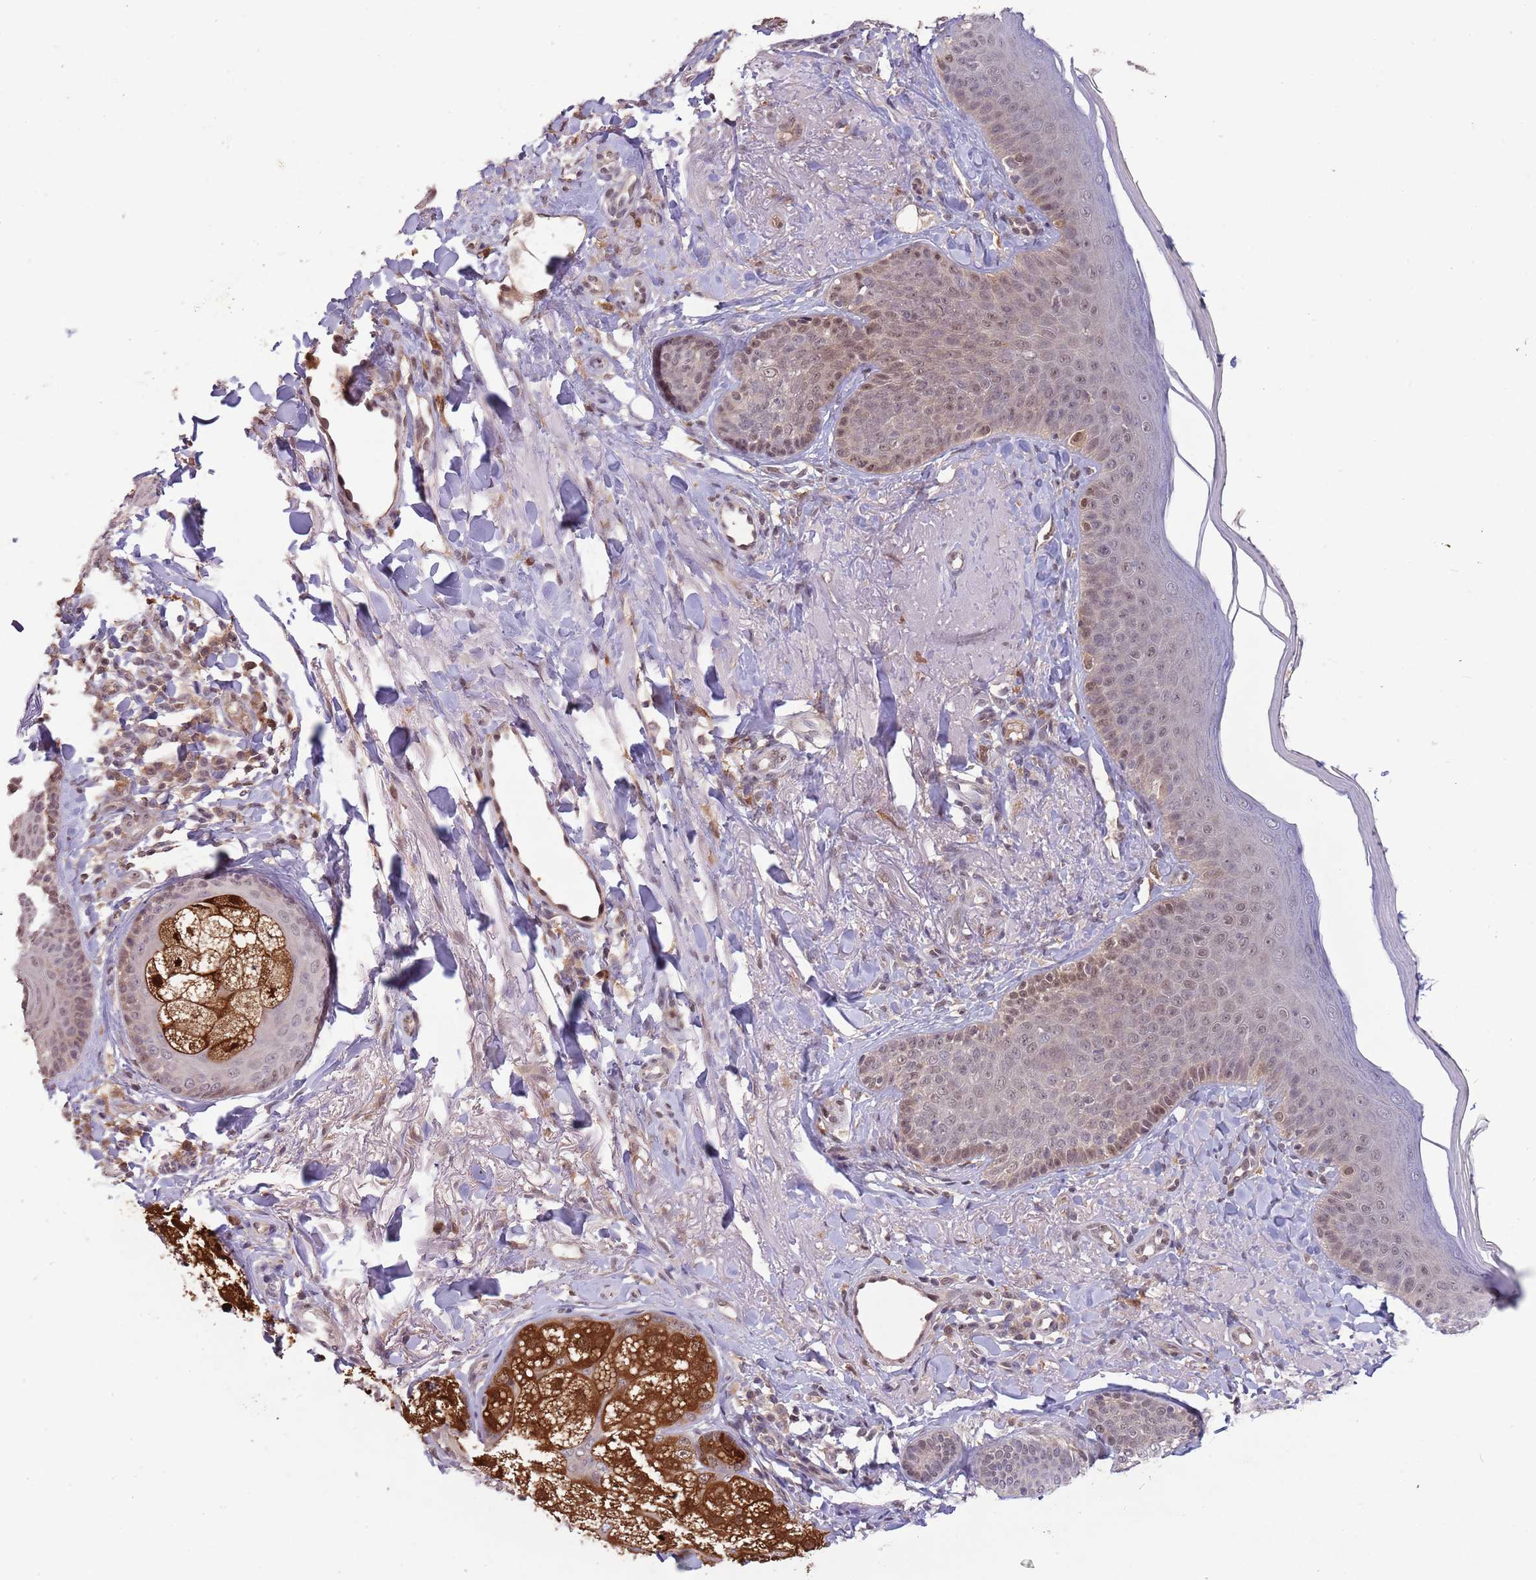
{"staining": {"intensity": "weak", "quantity": ">75%", "location": "nuclear"}, "tissue": "skin", "cell_type": "Fibroblasts", "image_type": "normal", "snomed": [{"axis": "morphology", "description": "Normal tissue, NOS"}, {"axis": "topography", "description": "Skin"}], "caption": "A low amount of weak nuclear positivity is appreciated in about >75% of fibroblasts in benign skin. Nuclei are stained in blue.", "gene": "ZNF639", "patient": {"sex": "male", "age": 57}}